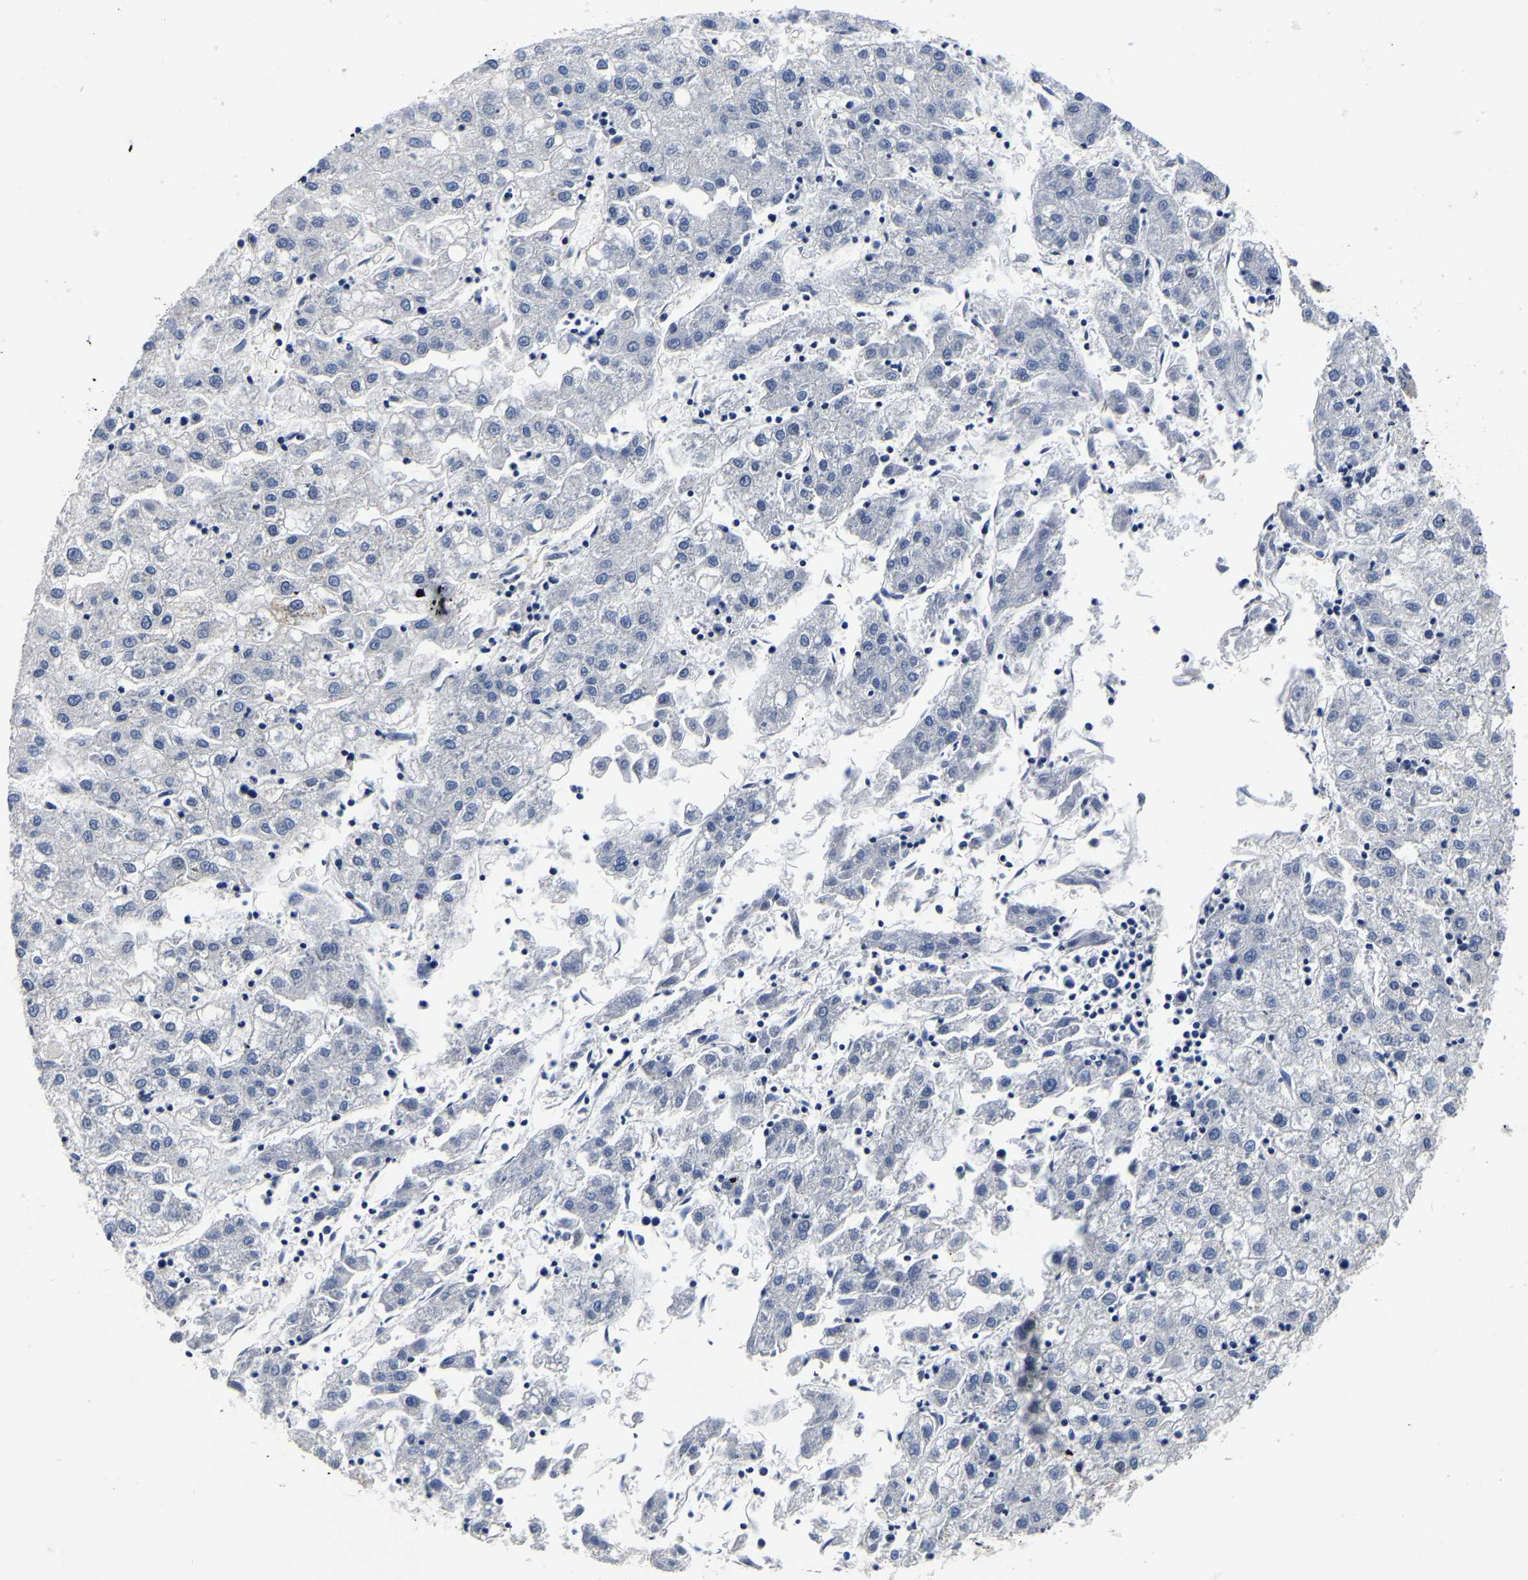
{"staining": {"intensity": "negative", "quantity": "none", "location": "none"}, "tissue": "liver cancer", "cell_type": "Tumor cells", "image_type": "cancer", "snomed": [{"axis": "morphology", "description": "Carcinoma, Hepatocellular, NOS"}, {"axis": "topography", "description": "Liver"}], "caption": "Liver cancer (hepatocellular carcinoma) stained for a protein using IHC shows no staining tumor cells.", "gene": "GRN", "patient": {"sex": "male", "age": 72}}